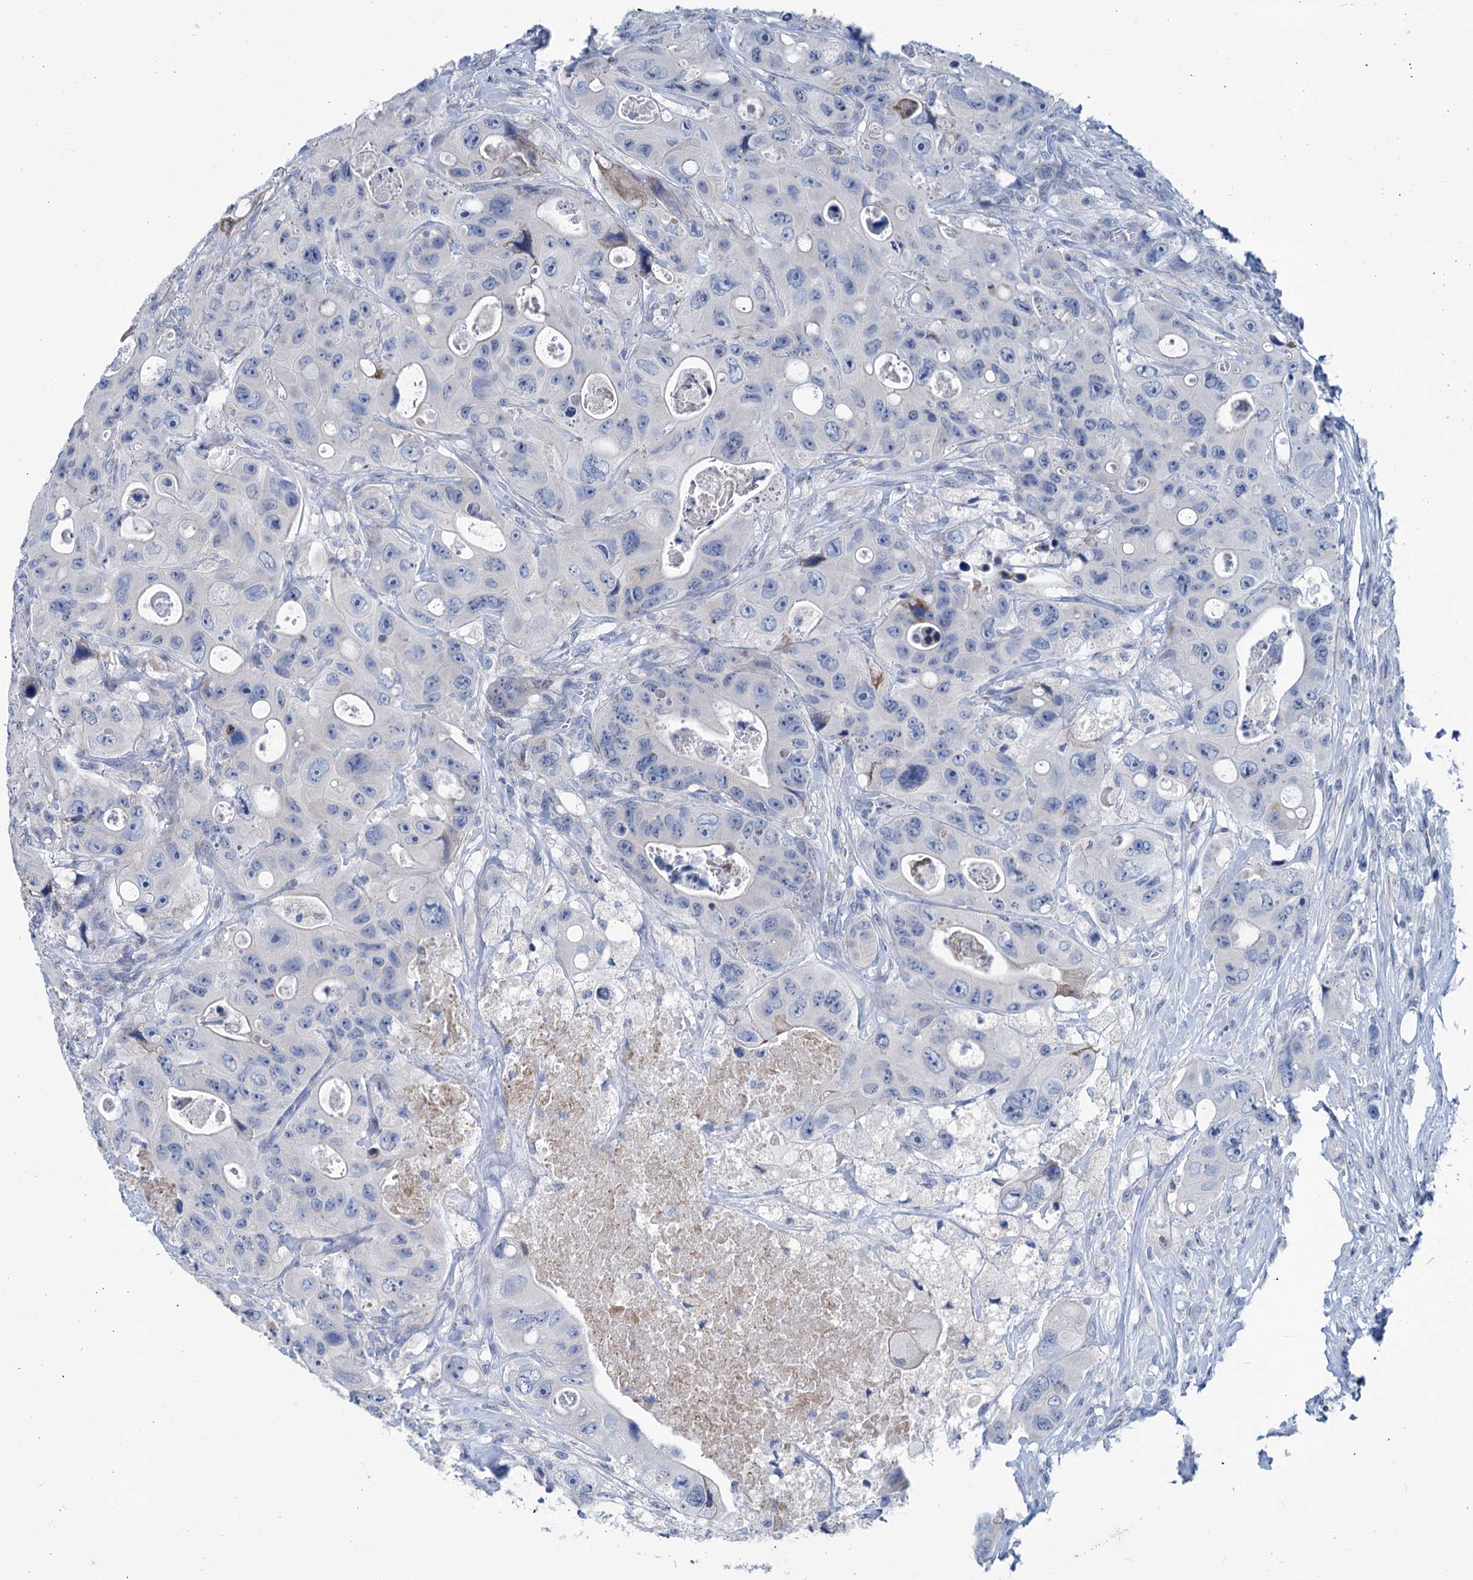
{"staining": {"intensity": "negative", "quantity": "none", "location": "none"}, "tissue": "colorectal cancer", "cell_type": "Tumor cells", "image_type": "cancer", "snomed": [{"axis": "morphology", "description": "Adenocarcinoma, NOS"}, {"axis": "topography", "description": "Colon"}], "caption": "IHC of colorectal adenocarcinoma reveals no expression in tumor cells. Brightfield microscopy of immunohistochemistry (IHC) stained with DAB (brown) and hematoxylin (blue), captured at high magnification.", "gene": "NEU3", "patient": {"sex": "female", "age": 46}}